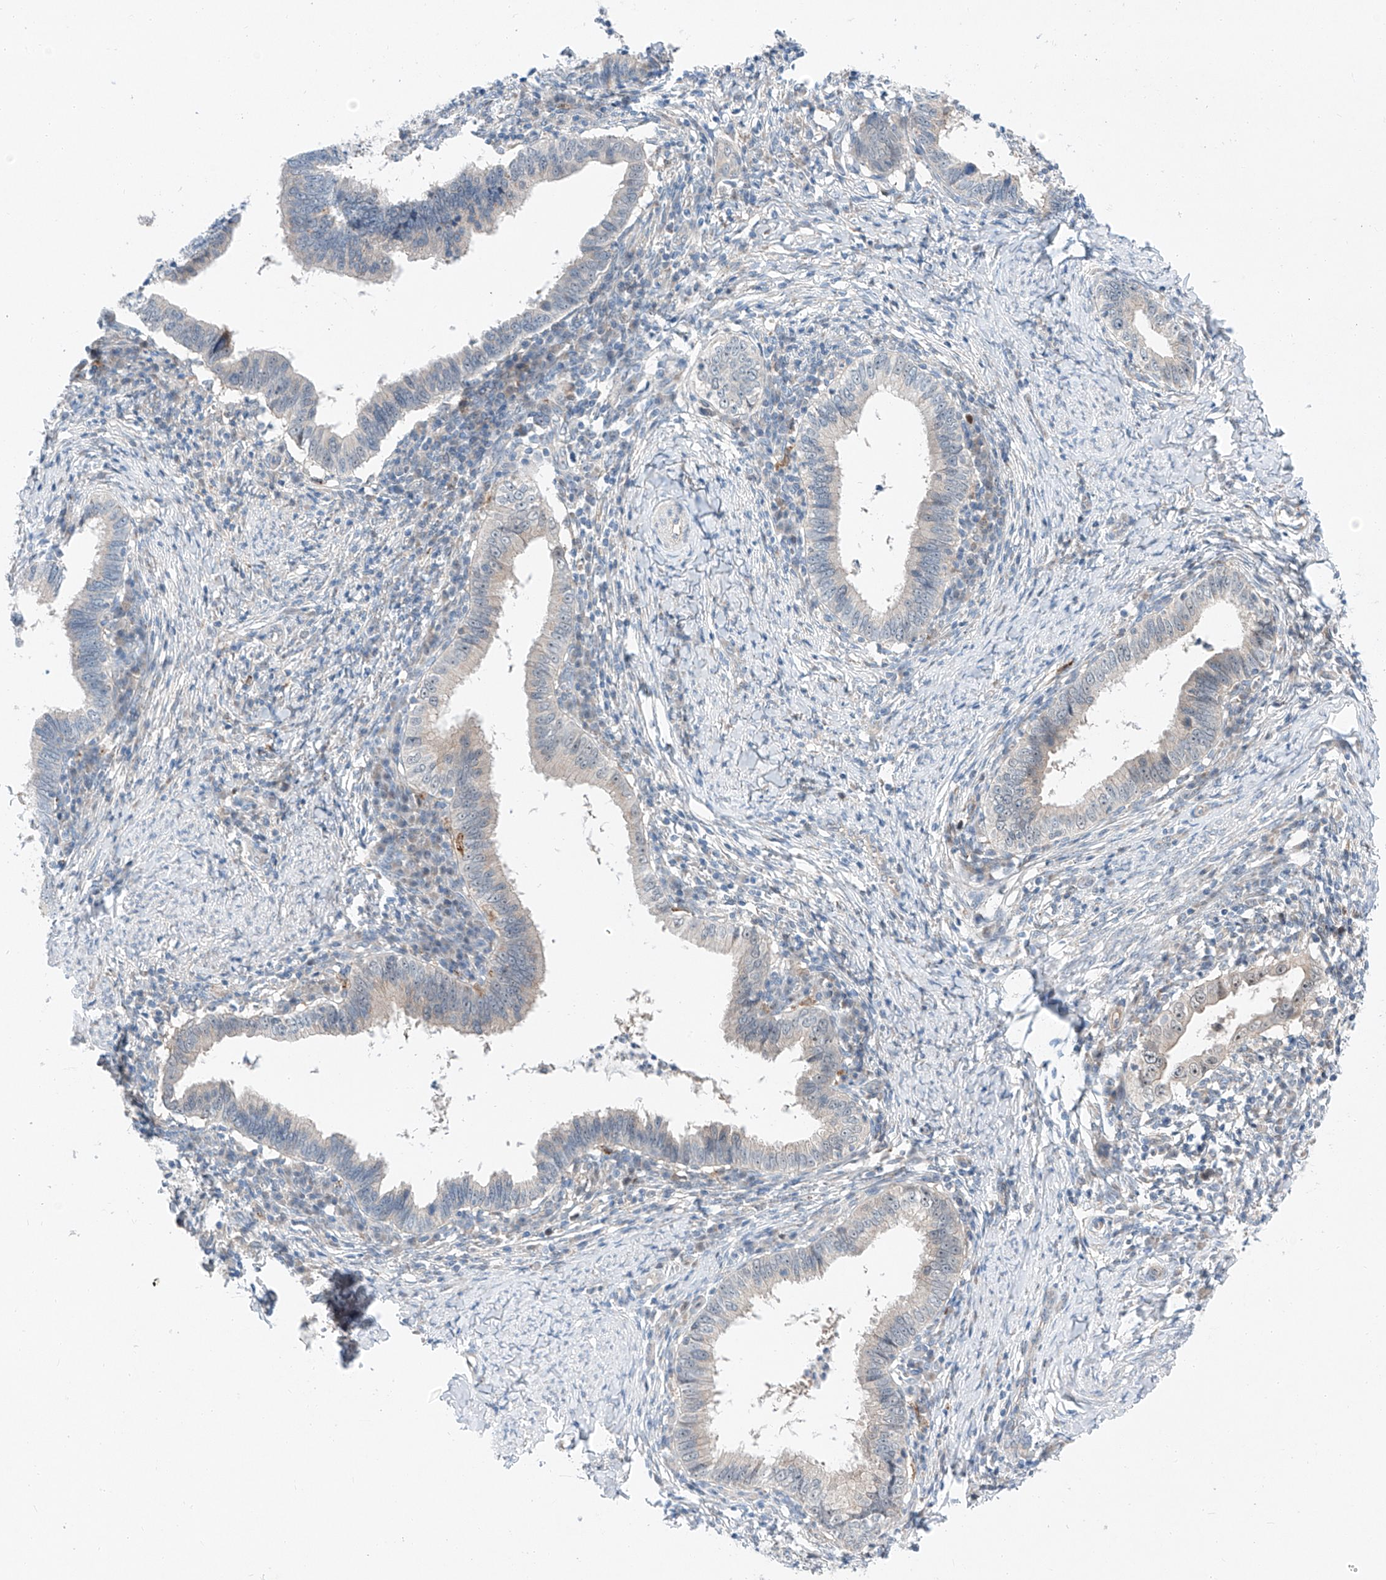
{"staining": {"intensity": "negative", "quantity": "none", "location": "none"}, "tissue": "cervical cancer", "cell_type": "Tumor cells", "image_type": "cancer", "snomed": [{"axis": "morphology", "description": "Adenocarcinoma, NOS"}, {"axis": "topography", "description": "Cervix"}], "caption": "Immunohistochemical staining of human cervical adenocarcinoma displays no significant expression in tumor cells. Nuclei are stained in blue.", "gene": "CLDND1", "patient": {"sex": "female", "age": 36}}